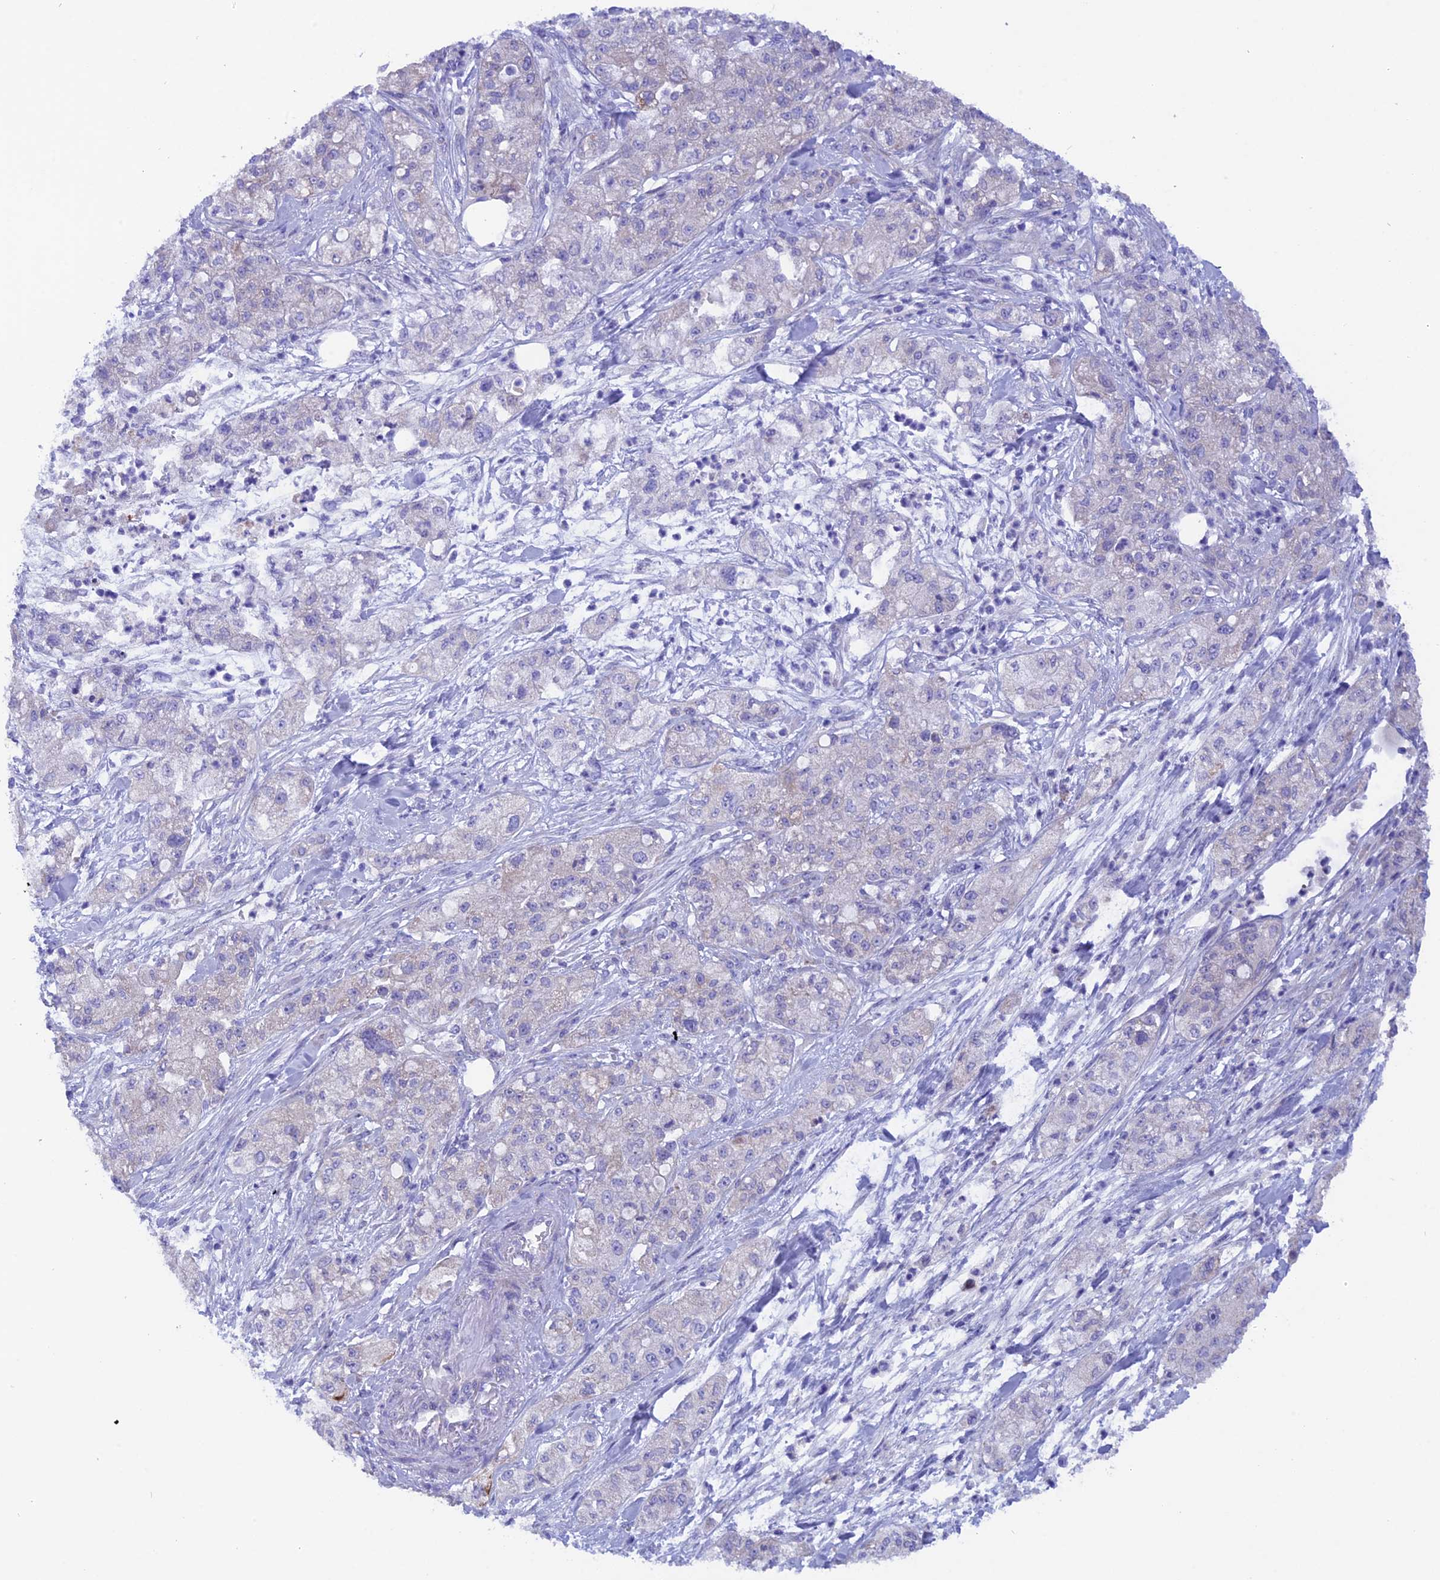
{"staining": {"intensity": "negative", "quantity": "none", "location": "none"}, "tissue": "pancreatic cancer", "cell_type": "Tumor cells", "image_type": "cancer", "snomed": [{"axis": "morphology", "description": "Adenocarcinoma, NOS"}, {"axis": "topography", "description": "Pancreas"}], "caption": "Immunohistochemistry (IHC) image of pancreatic cancer stained for a protein (brown), which demonstrates no staining in tumor cells.", "gene": "TMEM138", "patient": {"sex": "female", "age": 78}}